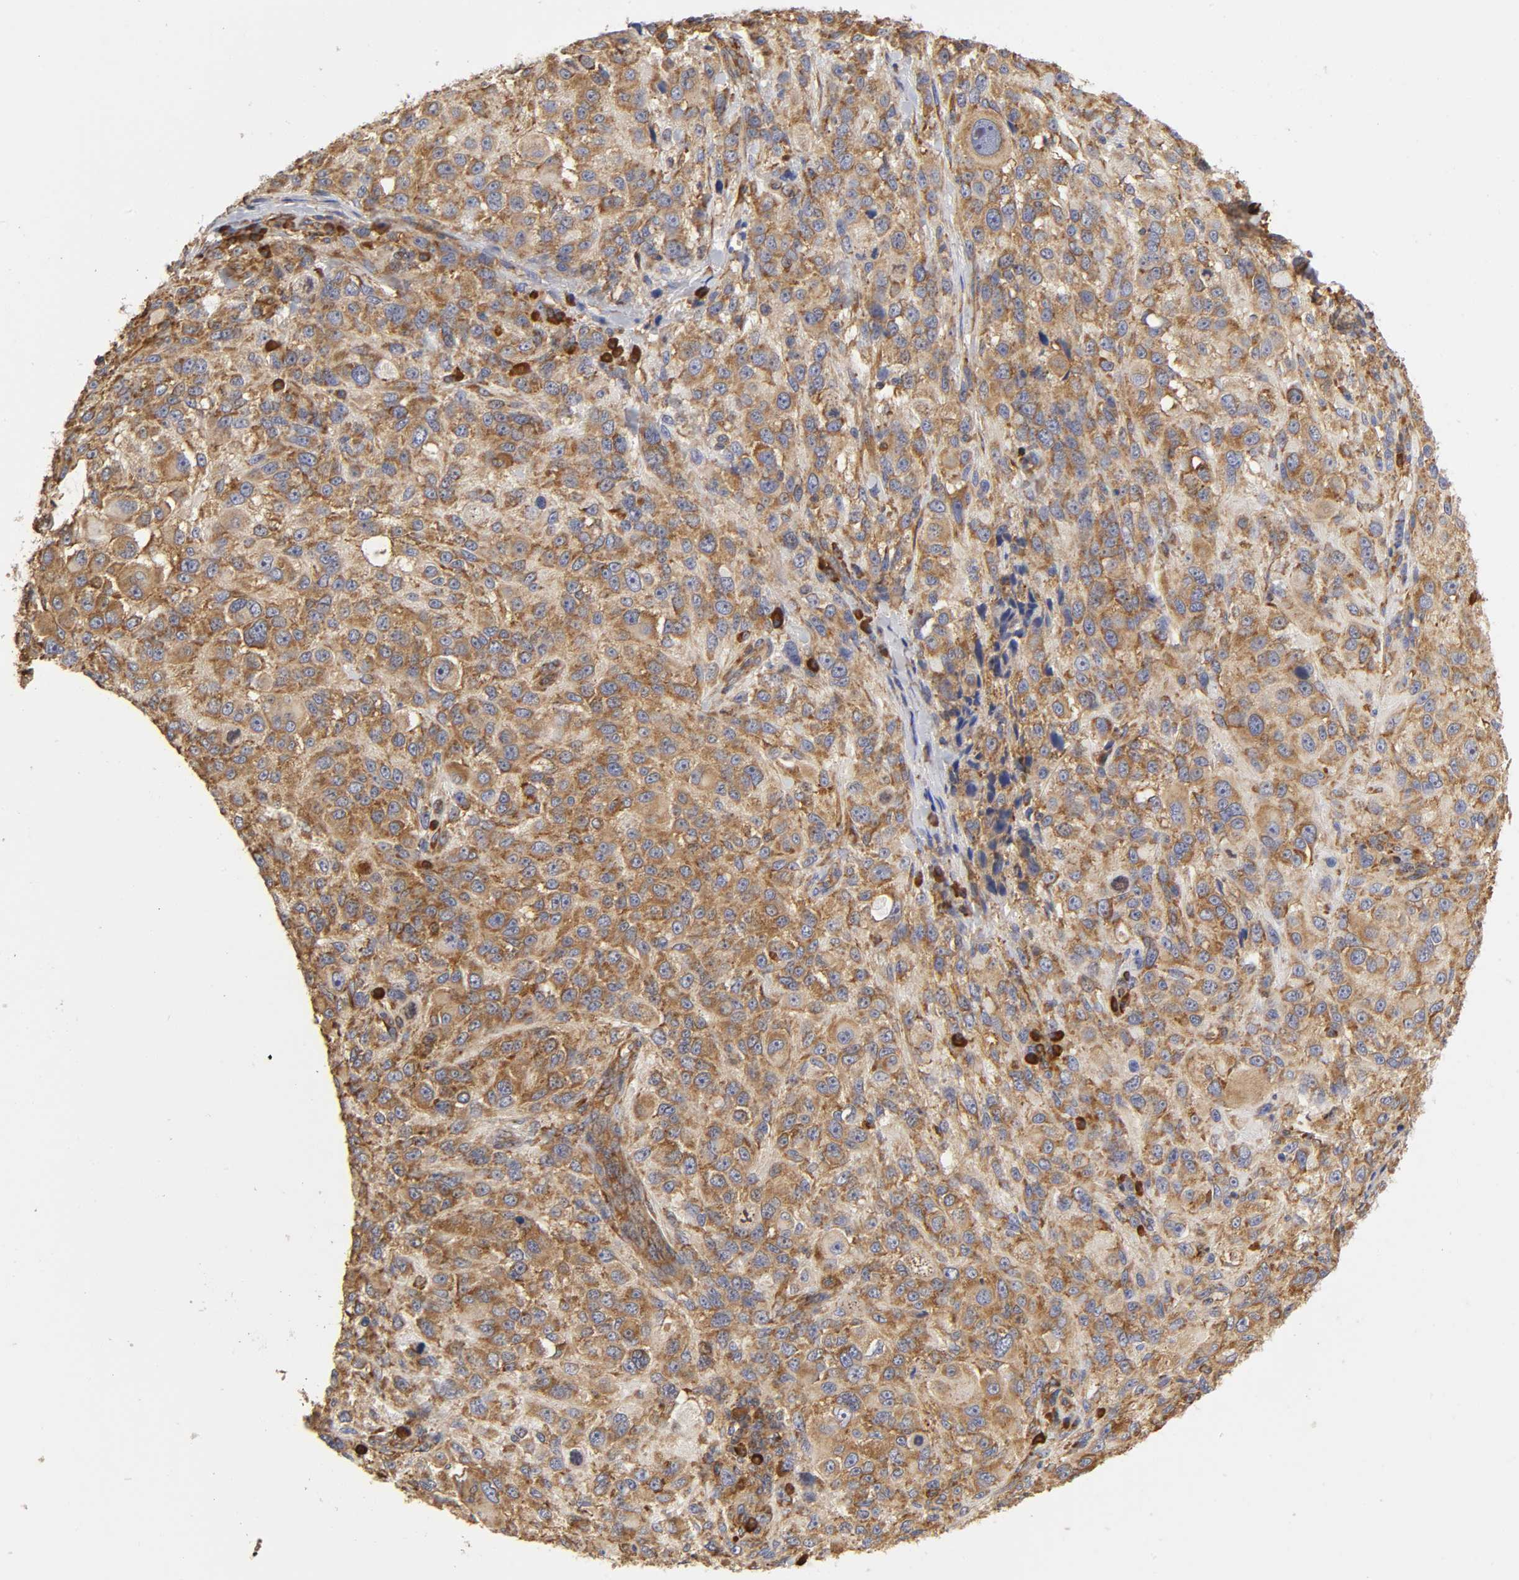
{"staining": {"intensity": "moderate", "quantity": ">75%", "location": "cytoplasmic/membranous"}, "tissue": "melanoma", "cell_type": "Tumor cells", "image_type": "cancer", "snomed": [{"axis": "morphology", "description": "Necrosis, NOS"}, {"axis": "morphology", "description": "Malignant melanoma, NOS"}, {"axis": "topography", "description": "Skin"}], "caption": "Malignant melanoma stained with DAB (3,3'-diaminobenzidine) immunohistochemistry shows medium levels of moderate cytoplasmic/membranous positivity in about >75% of tumor cells.", "gene": "RPL14", "patient": {"sex": "female", "age": 87}}